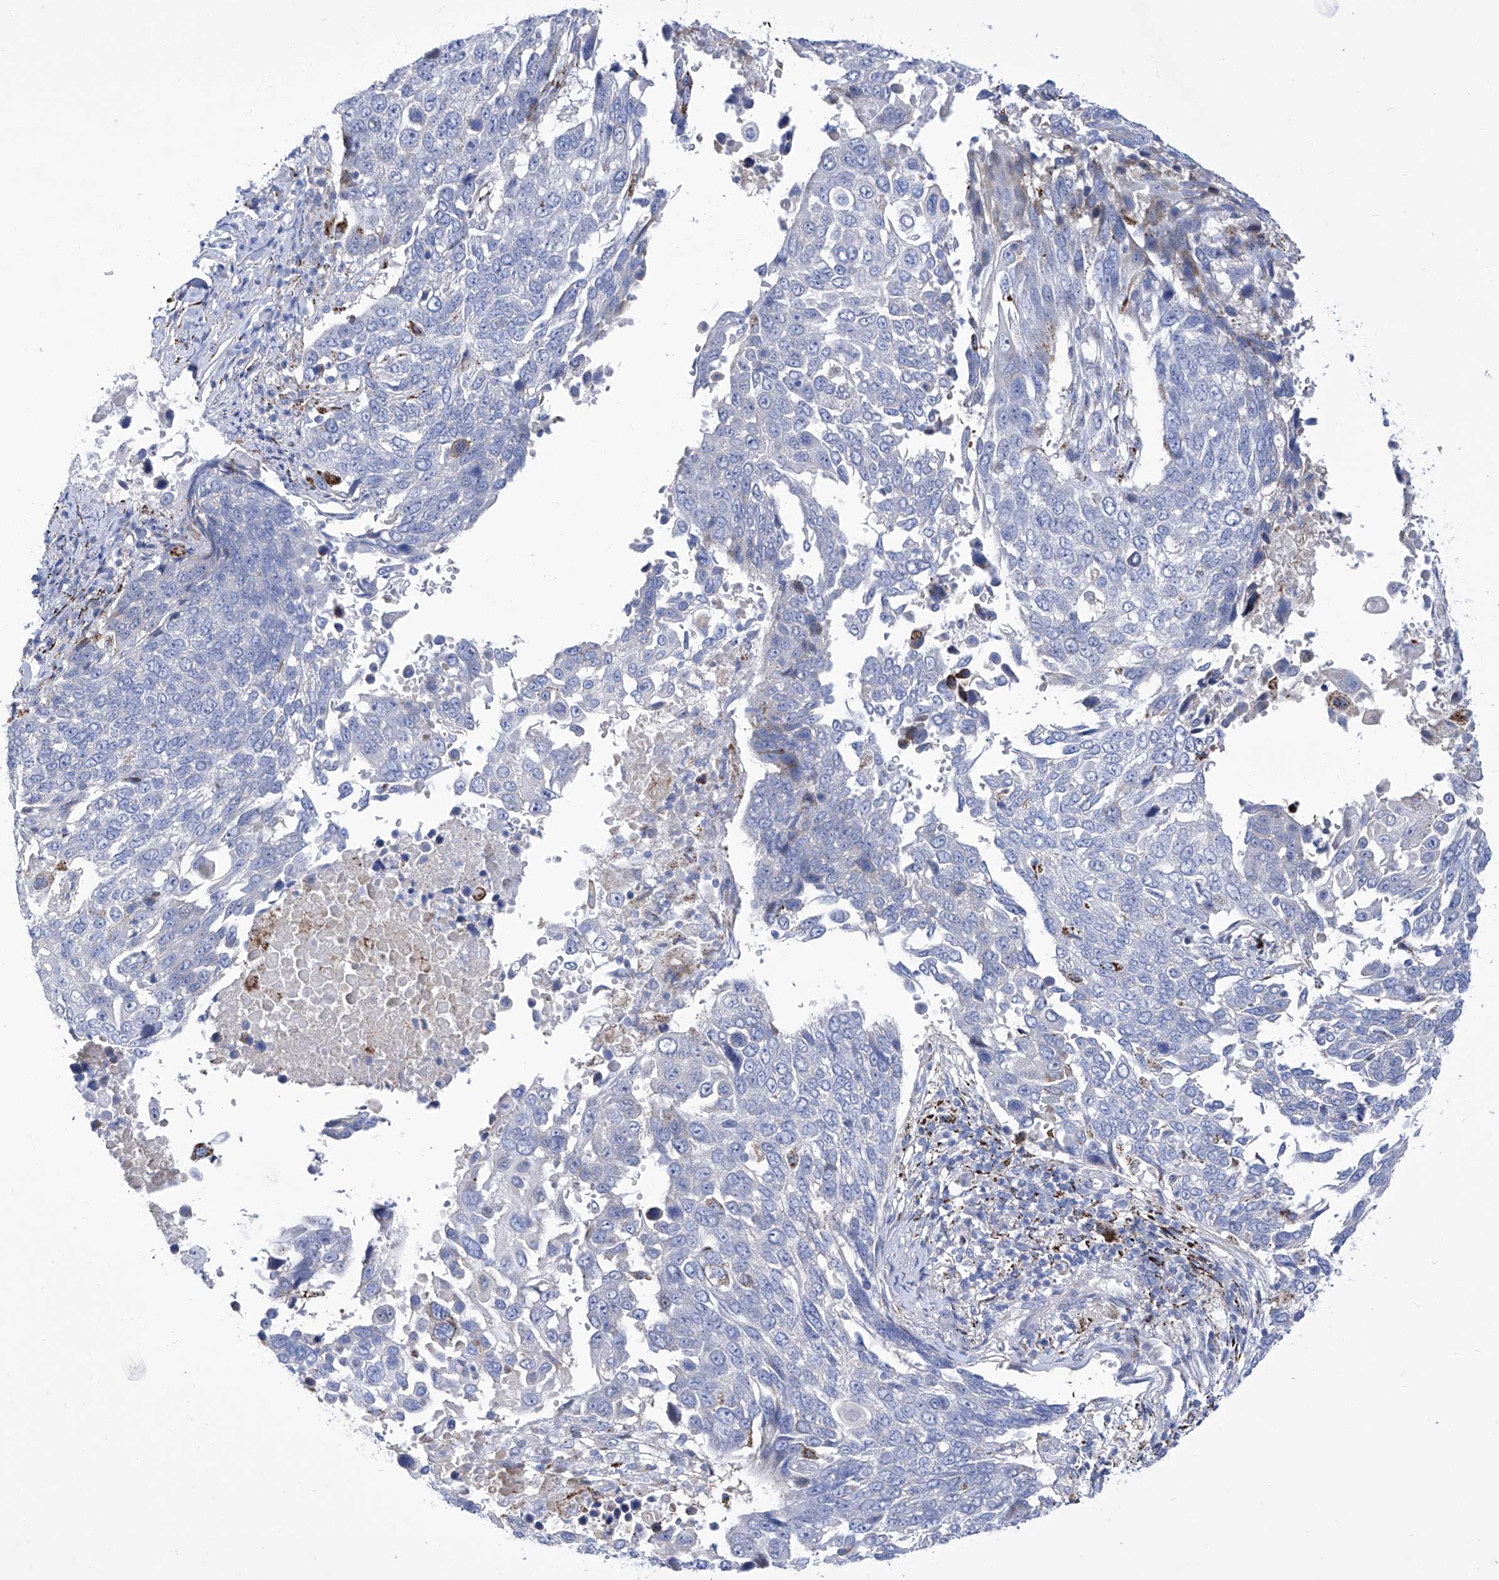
{"staining": {"intensity": "negative", "quantity": "none", "location": "none"}, "tissue": "lung cancer", "cell_type": "Tumor cells", "image_type": "cancer", "snomed": [{"axis": "morphology", "description": "Squamous cell carcinoma, NOS"}, {"axis": "topography", "description": "Lung"}], "caption": "Image shows no protein staining in tumor cells of squamous cell carcinoma (lung) tissue. (IHC, brightfield microscopy, high magnification).", "gene": "C1orf87", "patient": {"sex": "male", "age": 66}}